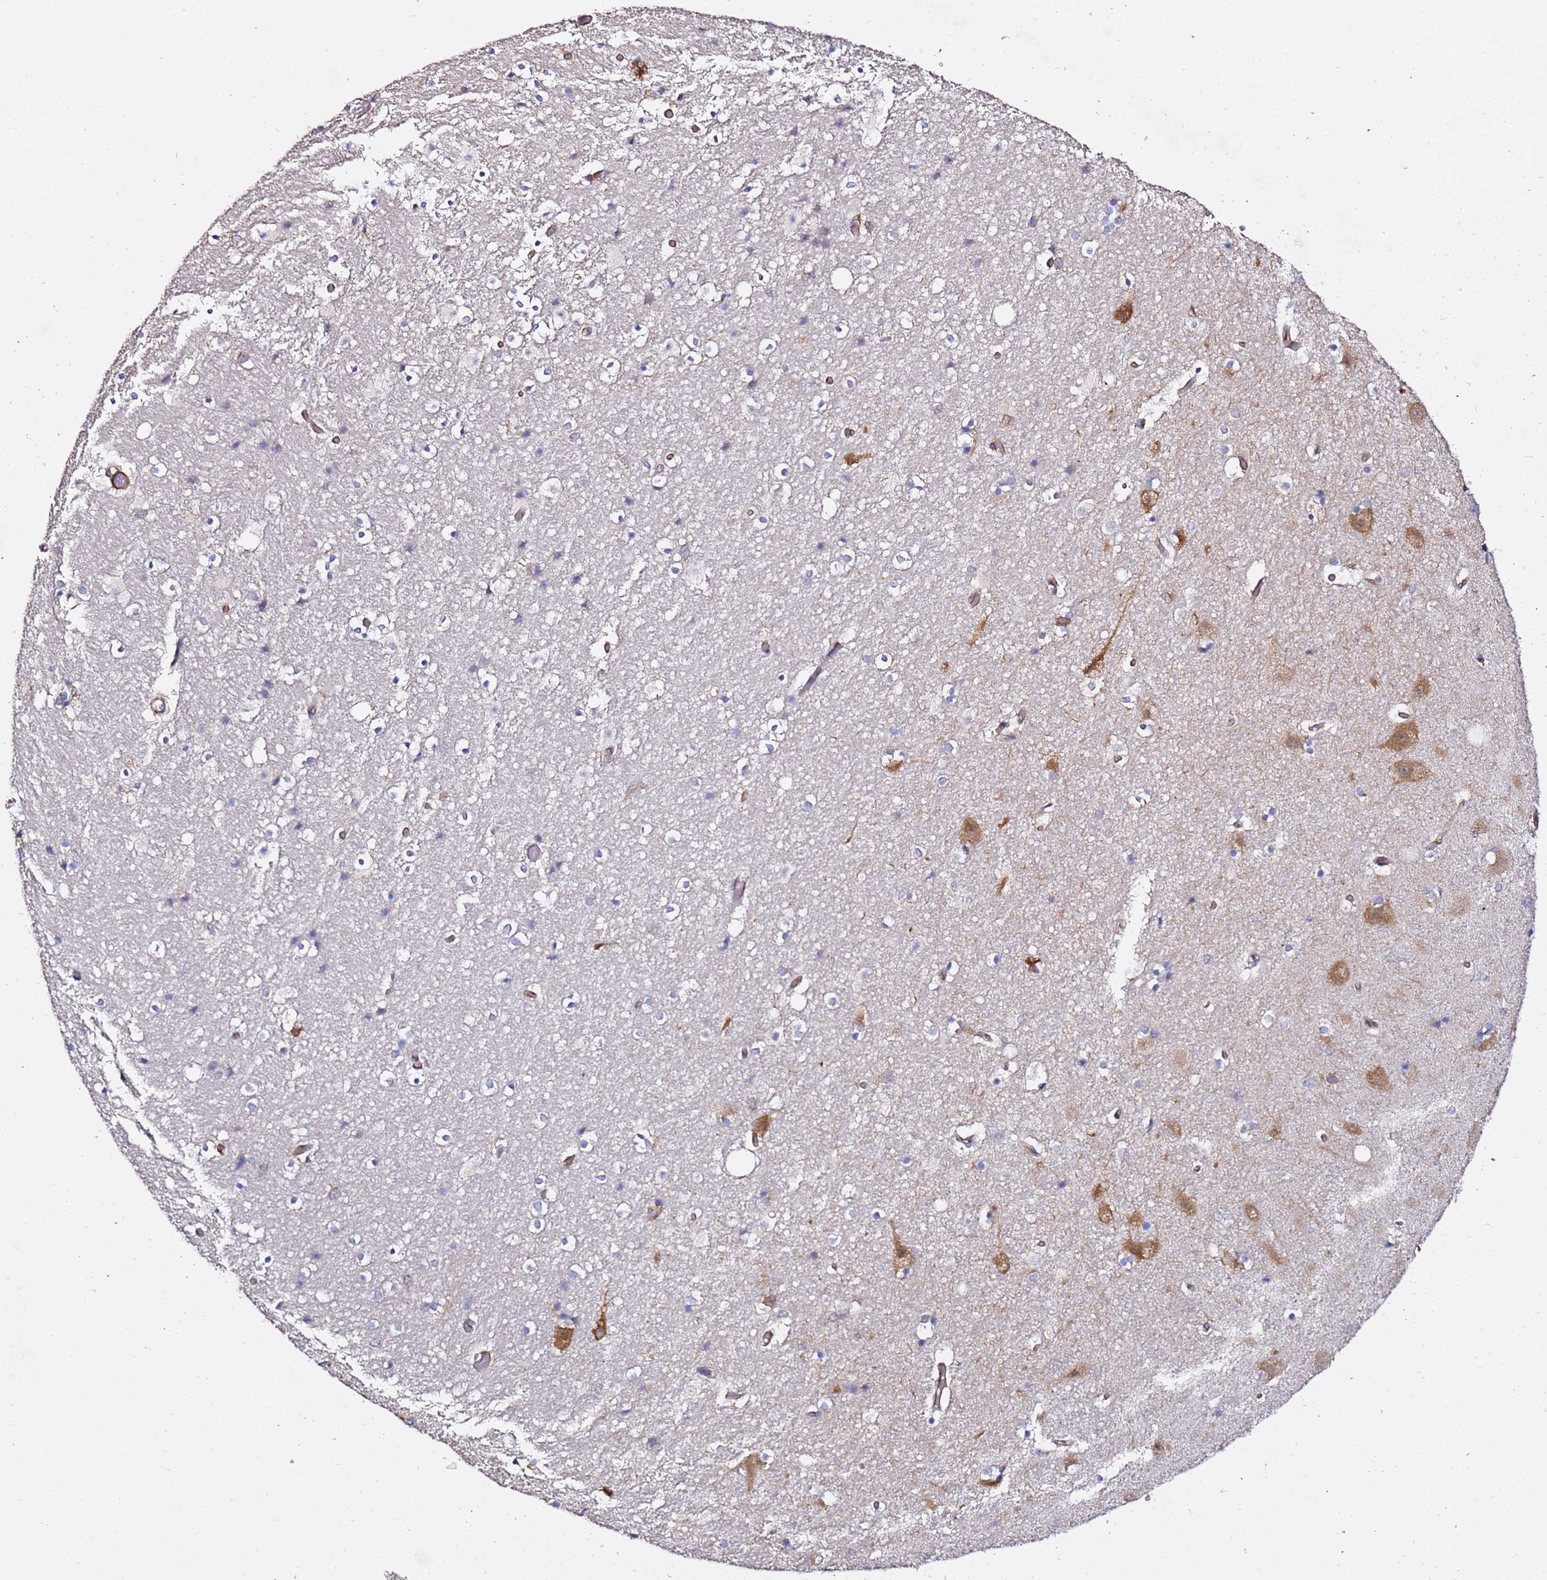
{"staining": {"intensity": "weak", "quantity": "<25%", "location": "cytoplasmic/membranous"}, "tissue": "hippocampus", "cell_type": "Glial cells", "image_type": "normal", "snomed": [{"axis": "morphology", "description": "Normal tissue, NOS"}, {"axis": "topography", "description": "Hippocampus"}], "caption": "There is no significant expression in glial cells of hippocampus. The staining was performed using DAB to visualize the protein expression in brown, while the nuclei were stained in blue with hematoxylin (Magnification: 20x).", "gene": "TPST1", "patient": {"sex": "female", "age": 52}}